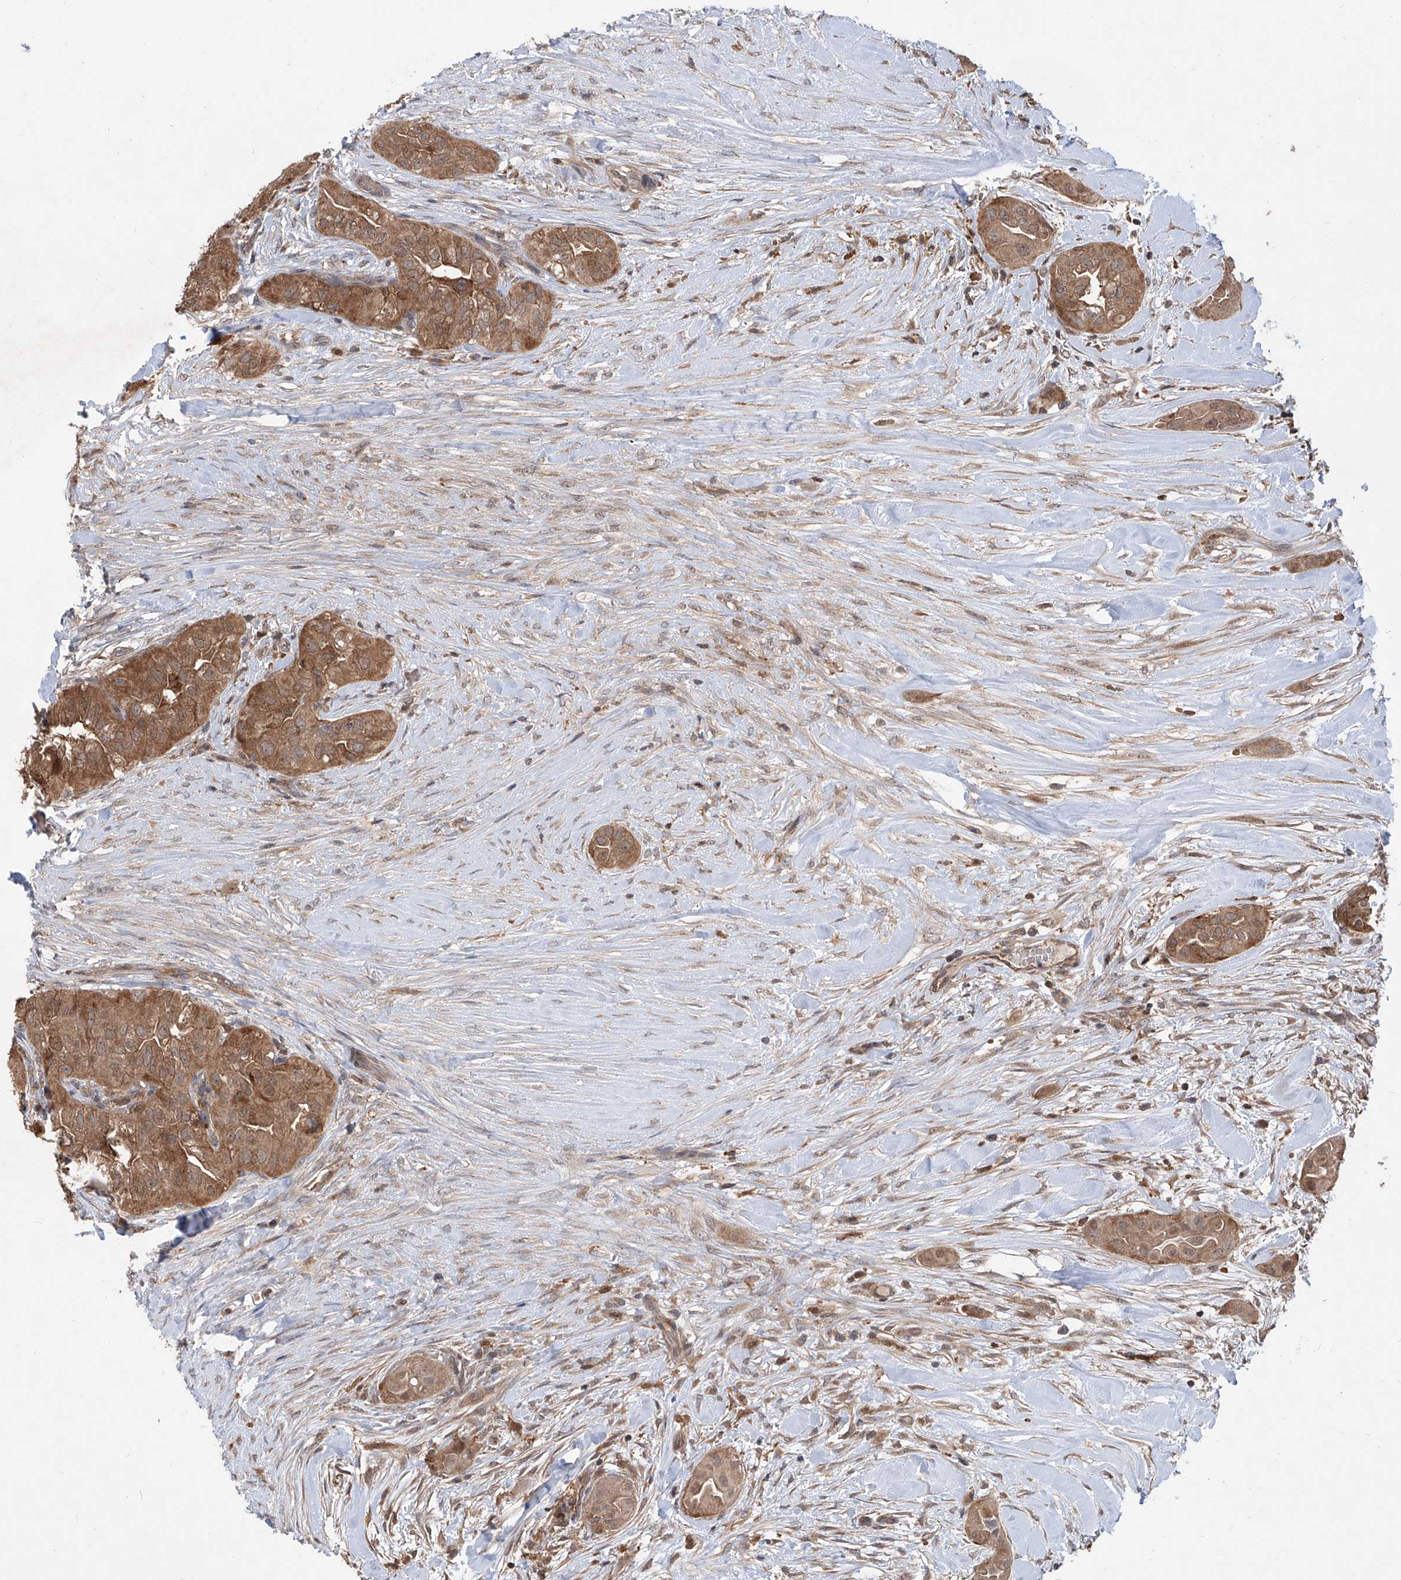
{"staining": {"intensity": "moderate", "quantity": ">75%", "location": "cytoplasmic/membranous"}, "tissue": "thyroid cancer", "cell_type": "Tumor cells", "image_type": "cancer", "snomed": [{"axis": "morphology", "description": "Papillary adenocarcinoma, NOS"}, {"axis": "topography", "description": "Thyroid gland"}], "caption": "Moderate cytoplasmic/membranous positivity for a protein is present in approximately >75% of tumor cells of thyroid cancer using IHC.", "gene": "HOXC8", "patient": {"sex": "female", "age": 59}}